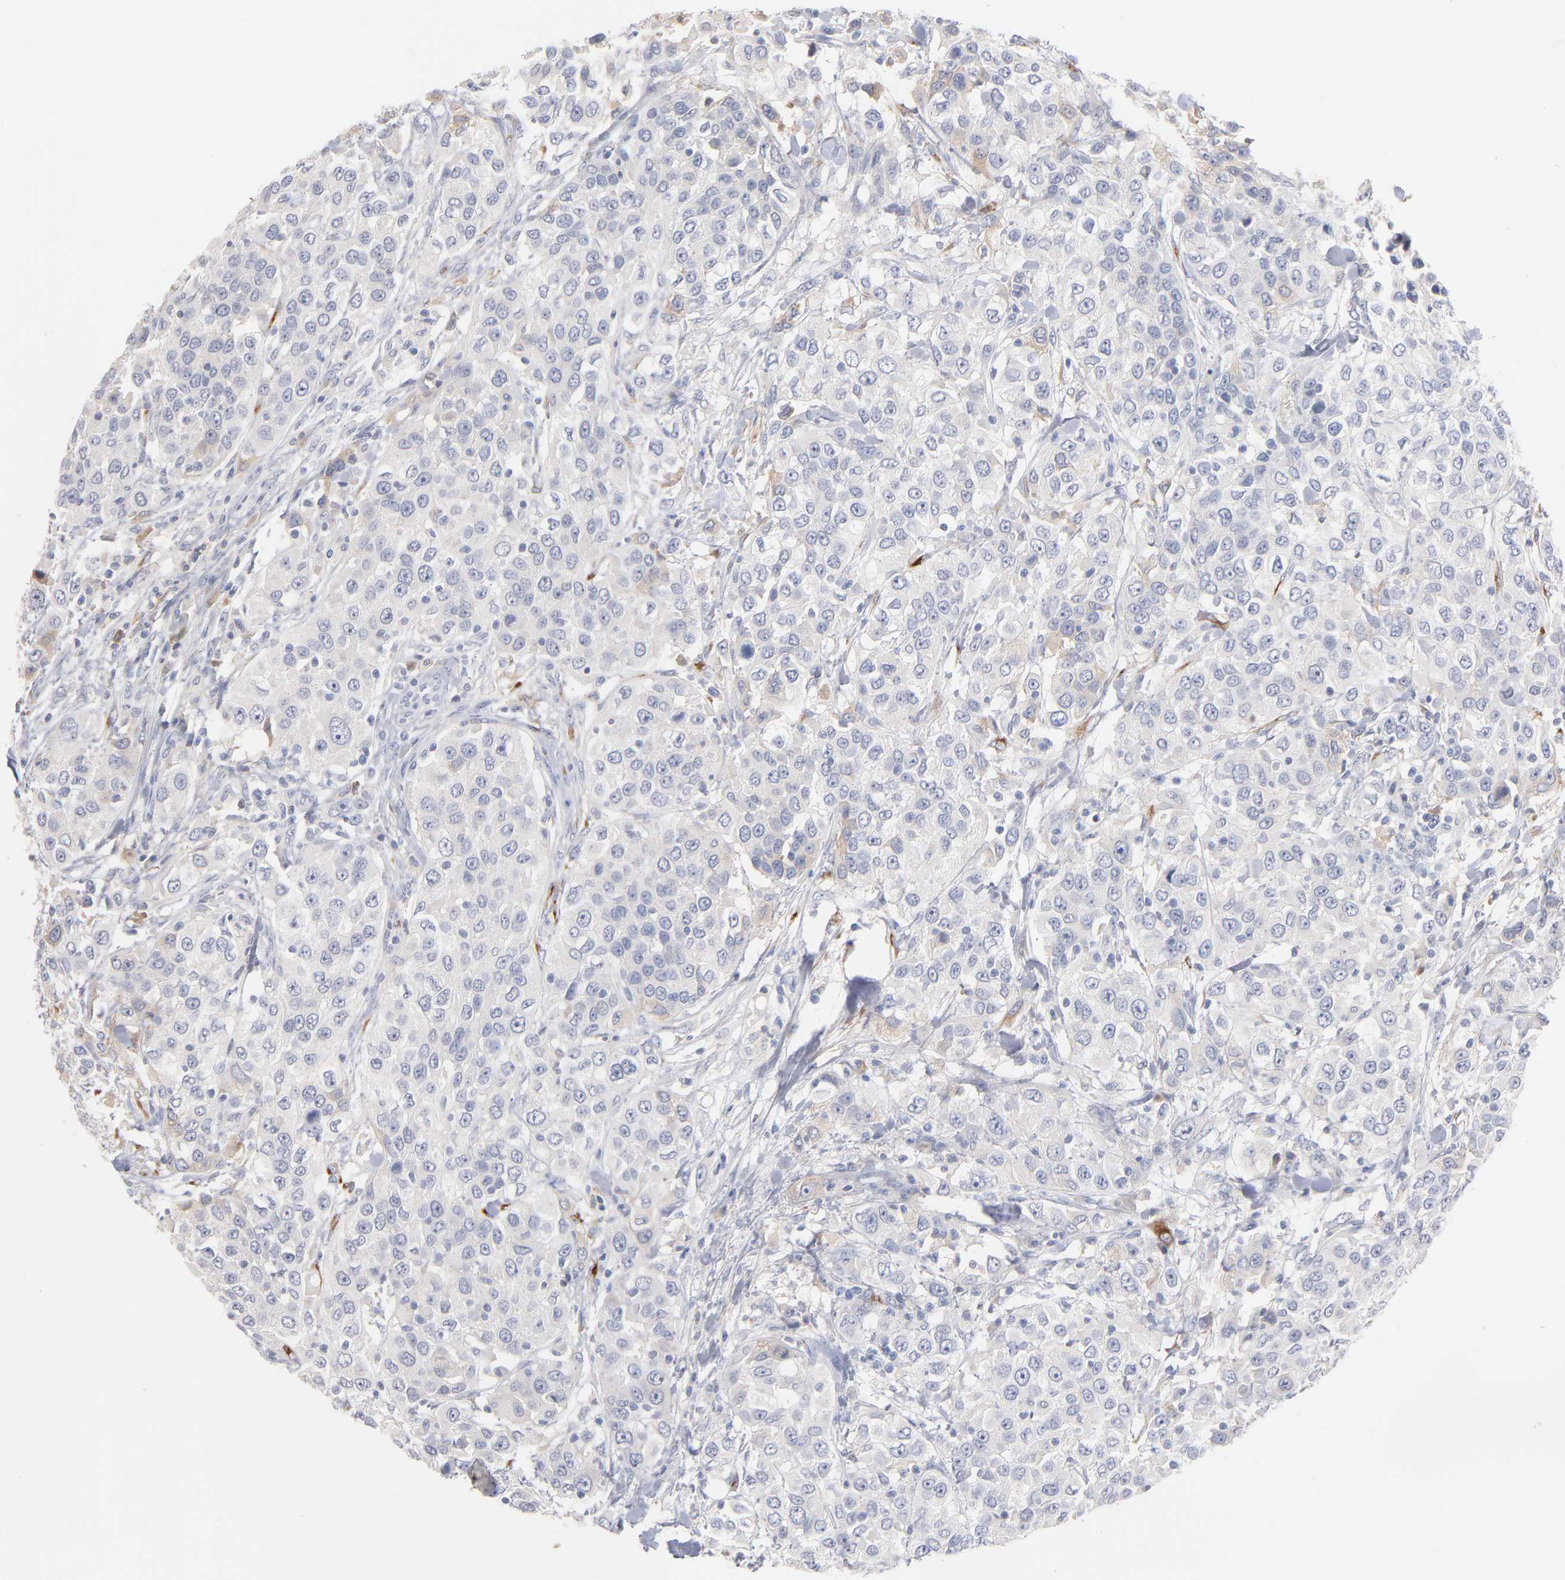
{"staining": {"intensity": "negative", "quantity": "none", "location": "none"}, "tissue": "urothelial cancer", "cell_type": "Tumor cells", "image_type": "cancer", "snomed": [{"axis": "morphology", "description": "Urothelial carcinoma, High grade"}, {"axis": "topography", "description": "Urinary bladder"}], "caption": "Immunohistochemistry (IHC) of human high-grade urothelial carcinoma displays no positivity in tumor cells. (Brightfield microscopy of DAB immunohistochemistry at high magnification).", "gene": "F12", "patient": {"sex": "female", "age": 80}}